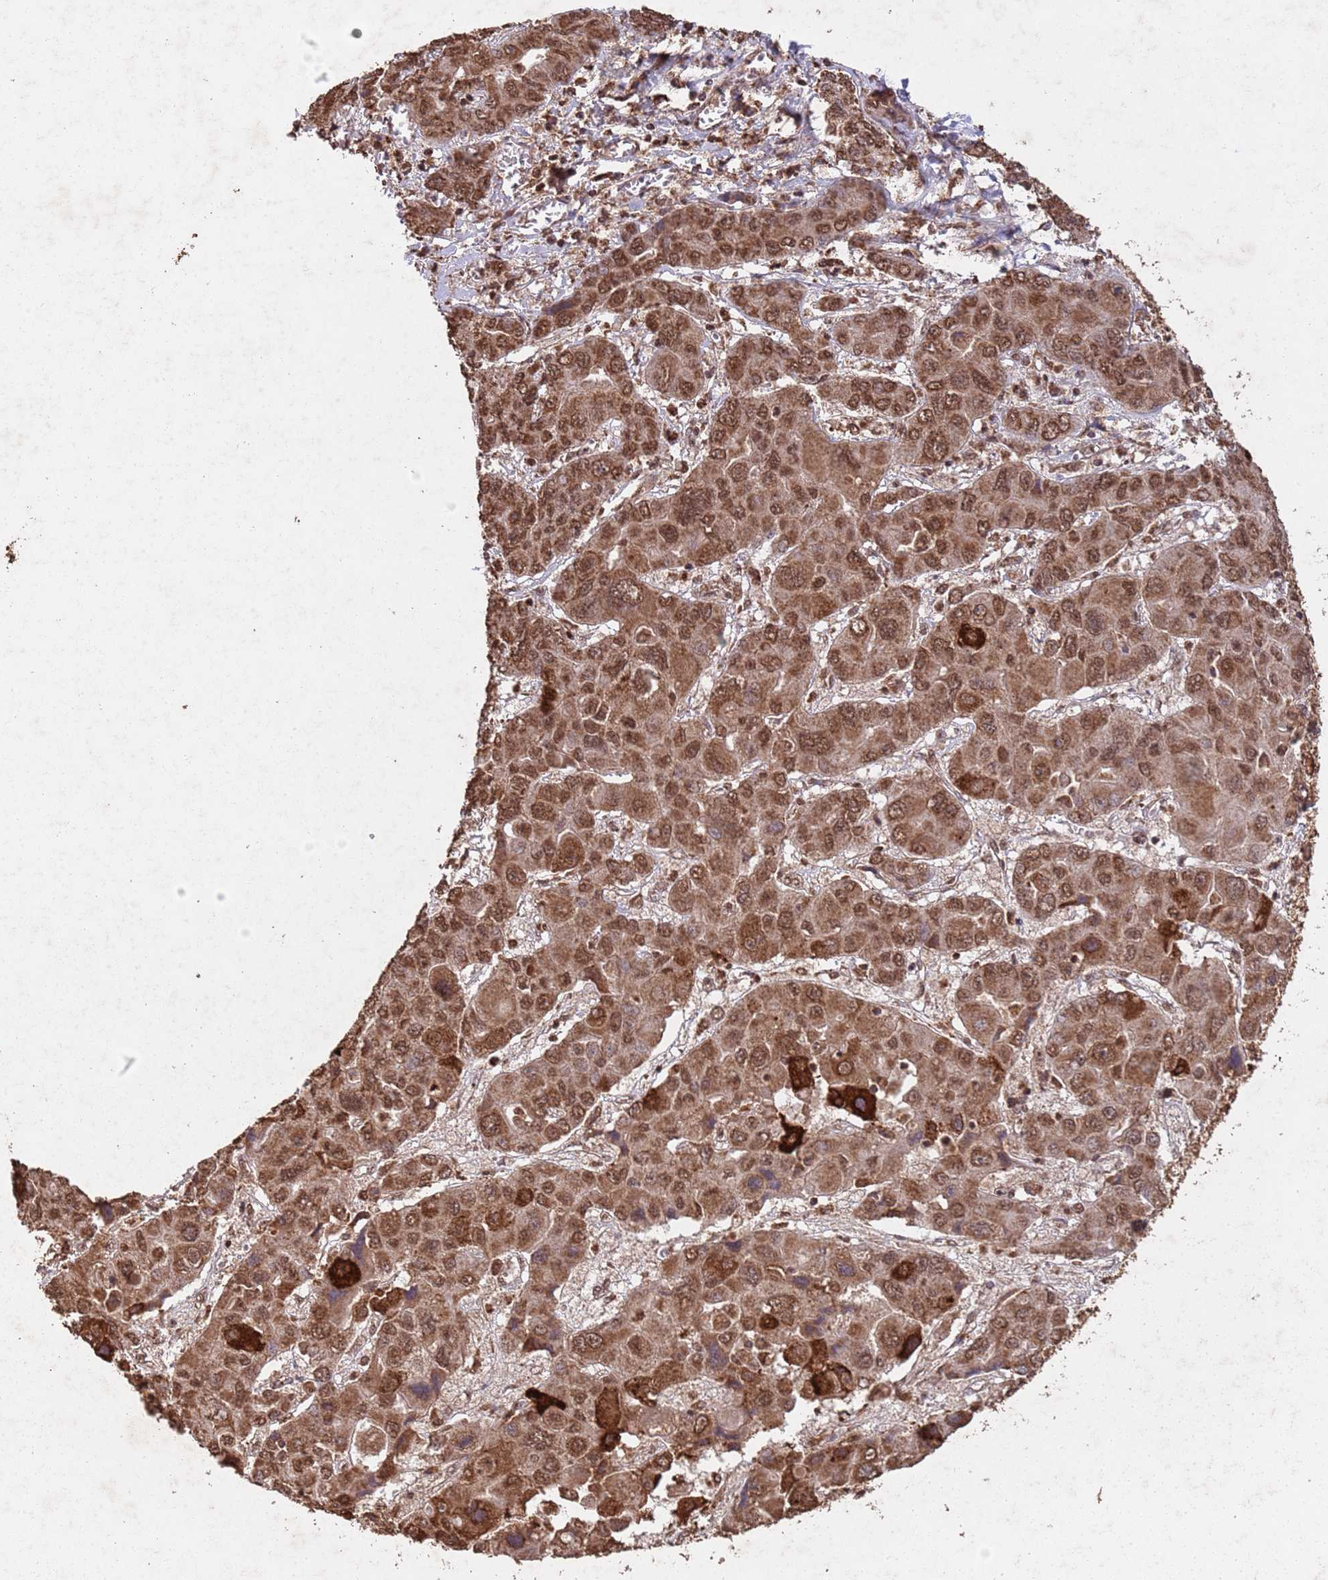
{"staining": {"intensity": "strong", "quantity": ">75%", "location": "cytoplasmic/membranous,nuclear"}, "tissue": "liver cancer", "cell_type": "Tumor cells", "image_type": "cancer", "snomed": [{"axis": "morphology", "description": "Cholangiocarcinoma"}, {"axis": "topography", "description": "Liver"}], "caption": "A brown stain shows strong cytoplasmic/membranous and nuclear positivity of a protein in human liver cancer (cholangiocarcinoma) tumor cells. (DAB = brown stain, brightfield microscopy at high magnification).", "gene": "HDAC10", "patient": {"sex": "male", "age": 67}}